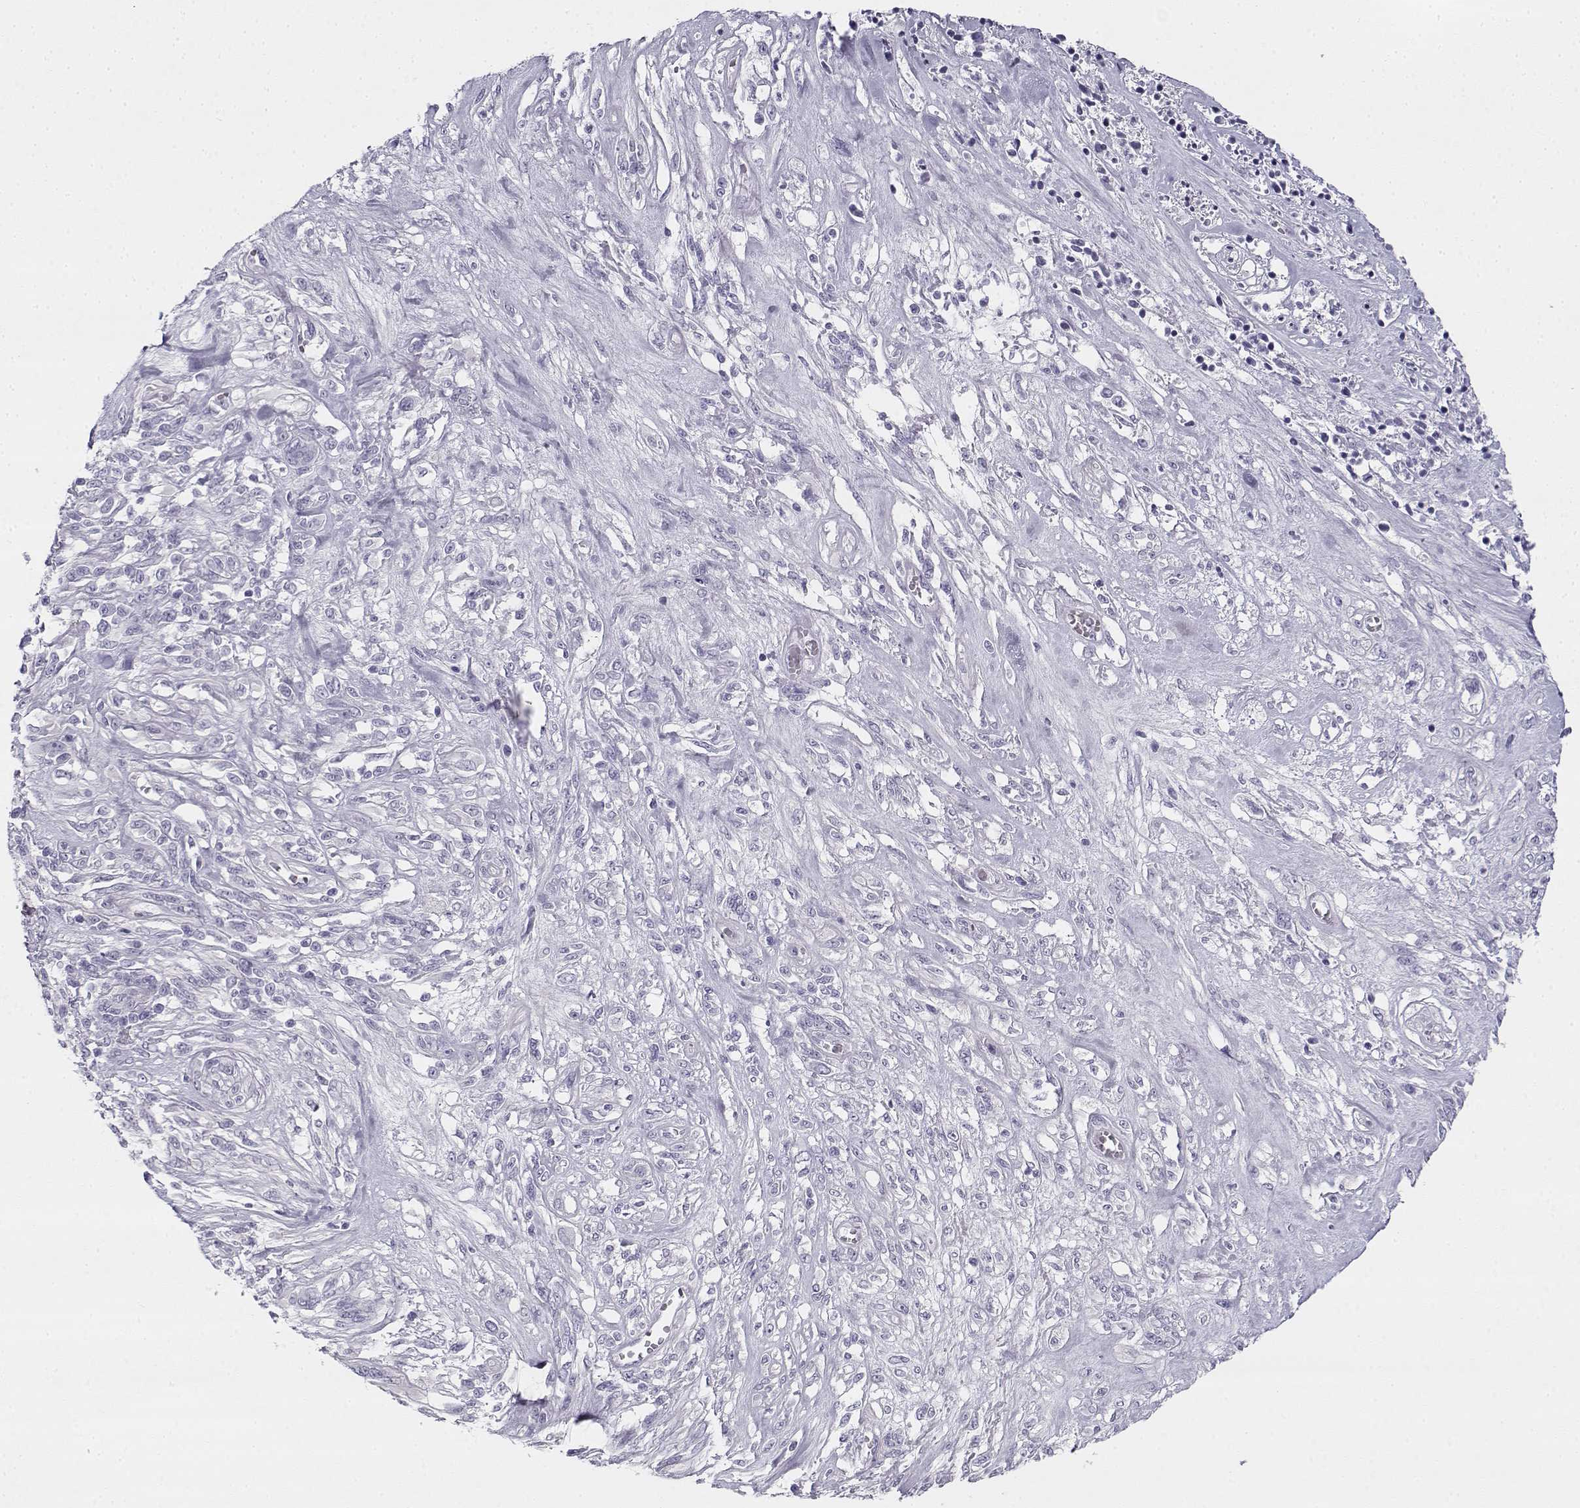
{"staining": {"intensity": "negative", "quantity": "none", "location": "none"}, "tissue": "melanoma", "cell_type": "Tumor cells", "image_type": "cancer", "snomed": [{"axis": "morphology", "description": "Malignant melanoma, NOS"}, {"axis": "topography", "description": "Skin"}], "caption": "Immunohistochemistry (IHC) image of neoplastic tissue: melanoma stained with DAB exhibits no significant protein positivity in tumor cells.", "gene": "CREB3L3", "patient": {"sex": "female", "age": 91}}